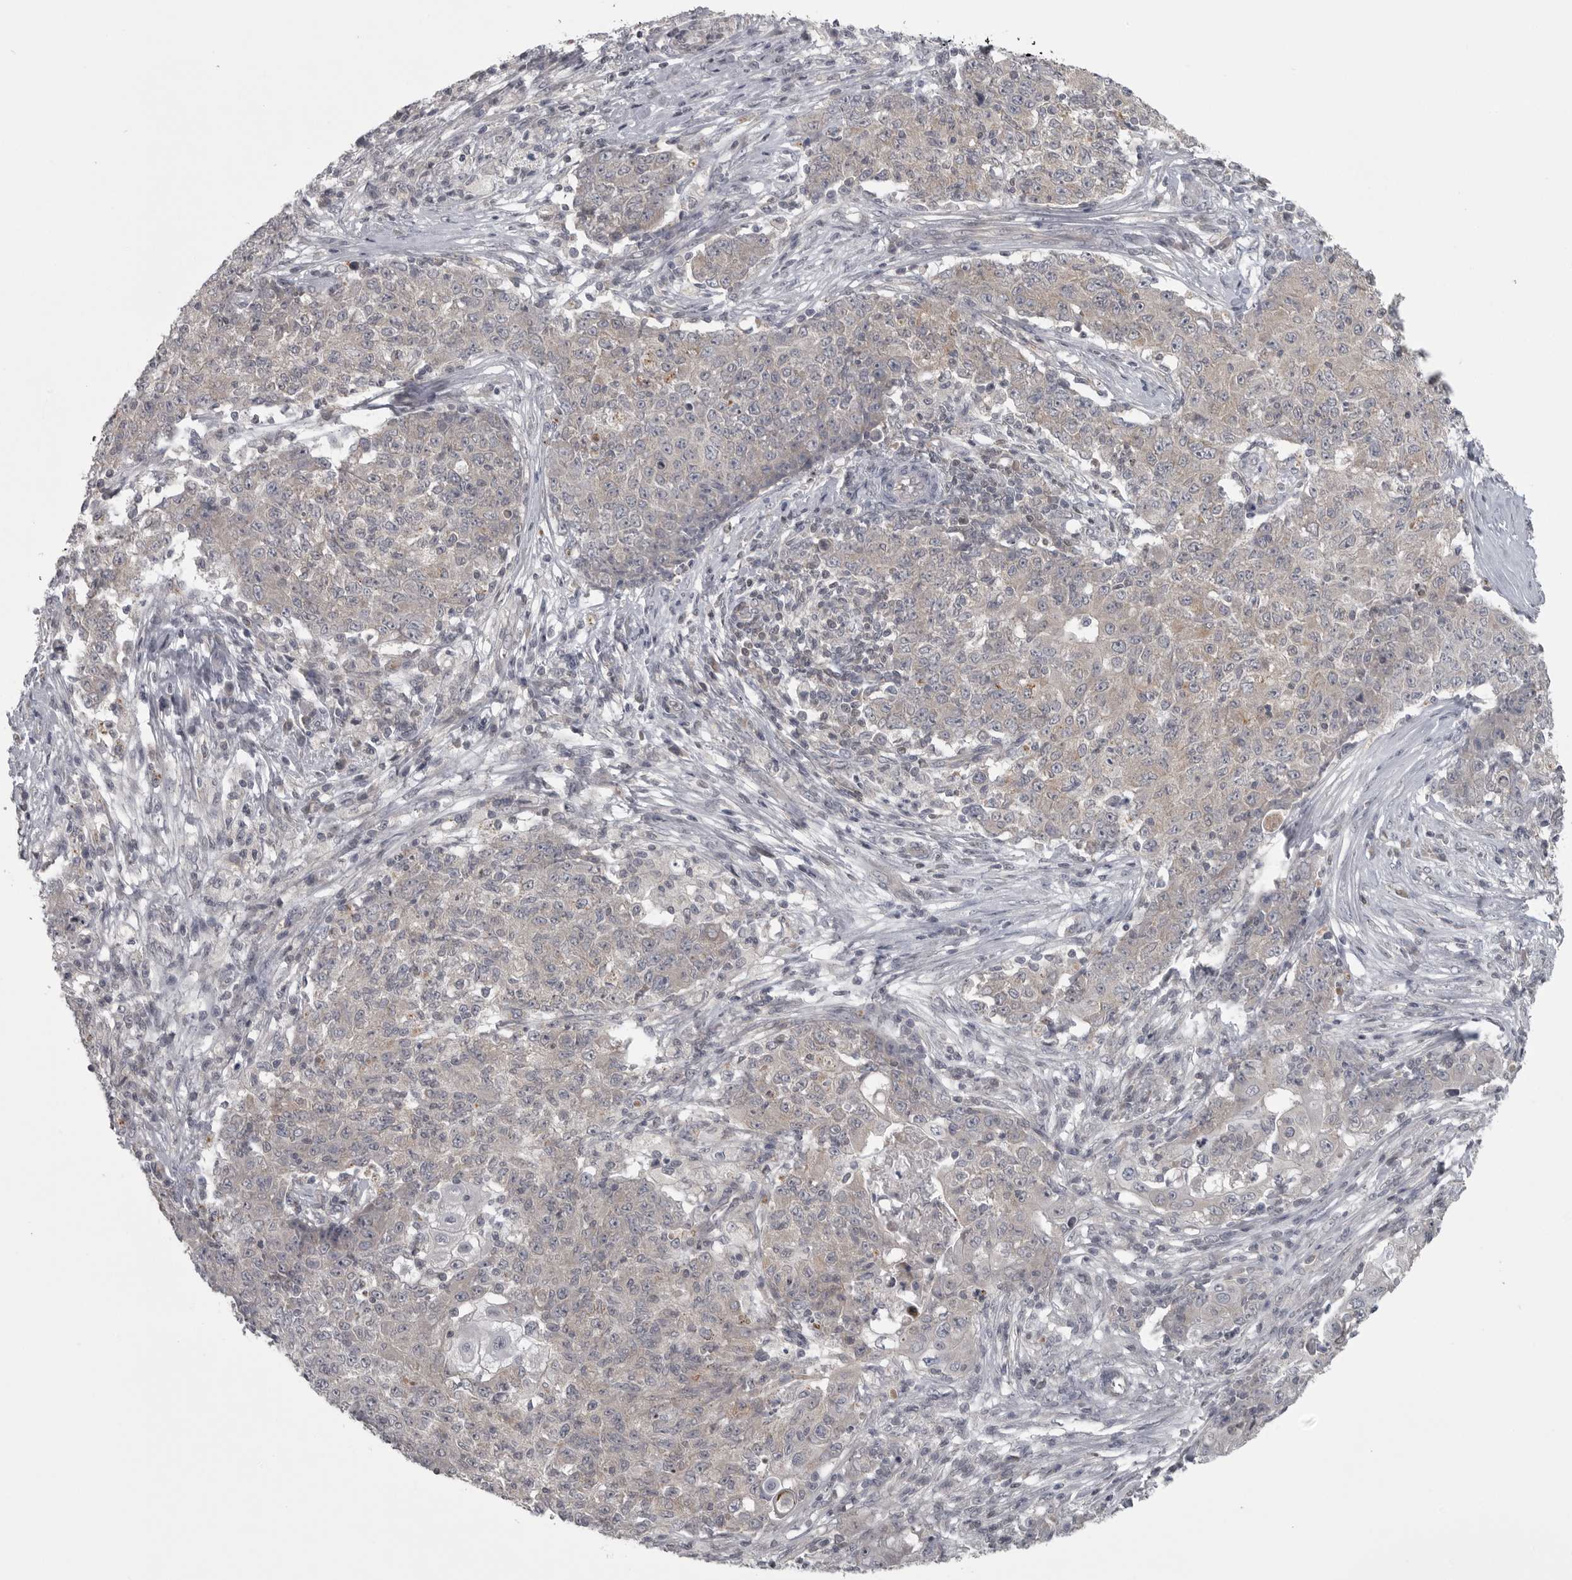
{"staining": {"intensity": "negative", "quantity": "none", "location": "none"}, "tissue": "ovarian cancer", "cell_type": "Tumor cells", "image_type": "cancer", "snomed": [{"axis": "morphology", "description": "Carcinoma, endometroid"}, {"axis": "topography", "description": "Ovary"}], "caption": "The IHC histopathology image has no significant positivity in tumor cells of ovarian cancer tissue.", "gene": "PHF13", "patient": {"sex": "female", "age": 42}}